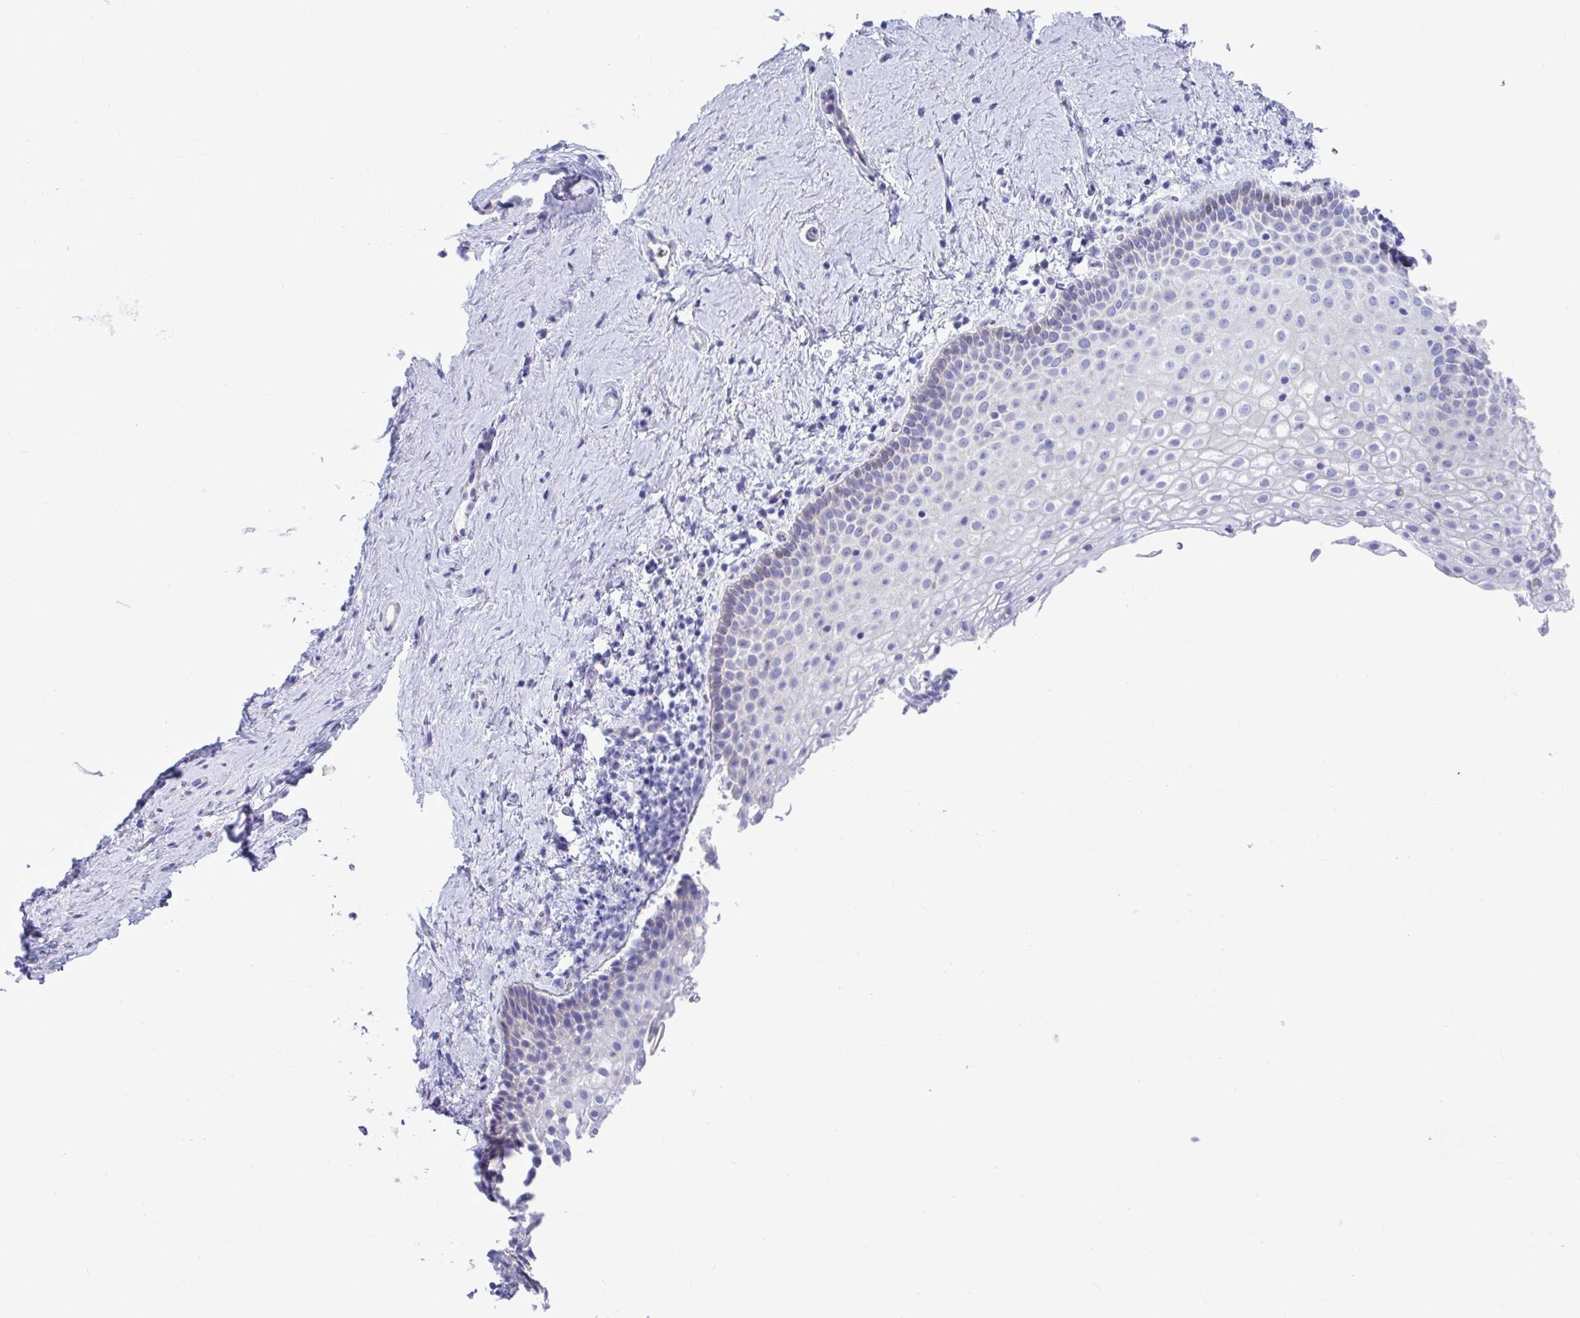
{"staining": {"intensity": "negative", "quantity": "none", "location": "none"}, "tissue": "vagina", "cell_type": "Squamous epithelial cells", "image_type": "normal", "snomed": [{"axis": "morphology", "description": "Normal tissue, NOS"}, {"axis": "topography", "description": "Vagina"}], "caption": "This photomicrograph is of benign vagina stained with immunohistochemistry to label a protein in brown with the nuclei are counter-stained blue. There is no staining in squamous epithelial cells.", "gene": "ISL1", "patient": {"sex": "female", "age": 61}}